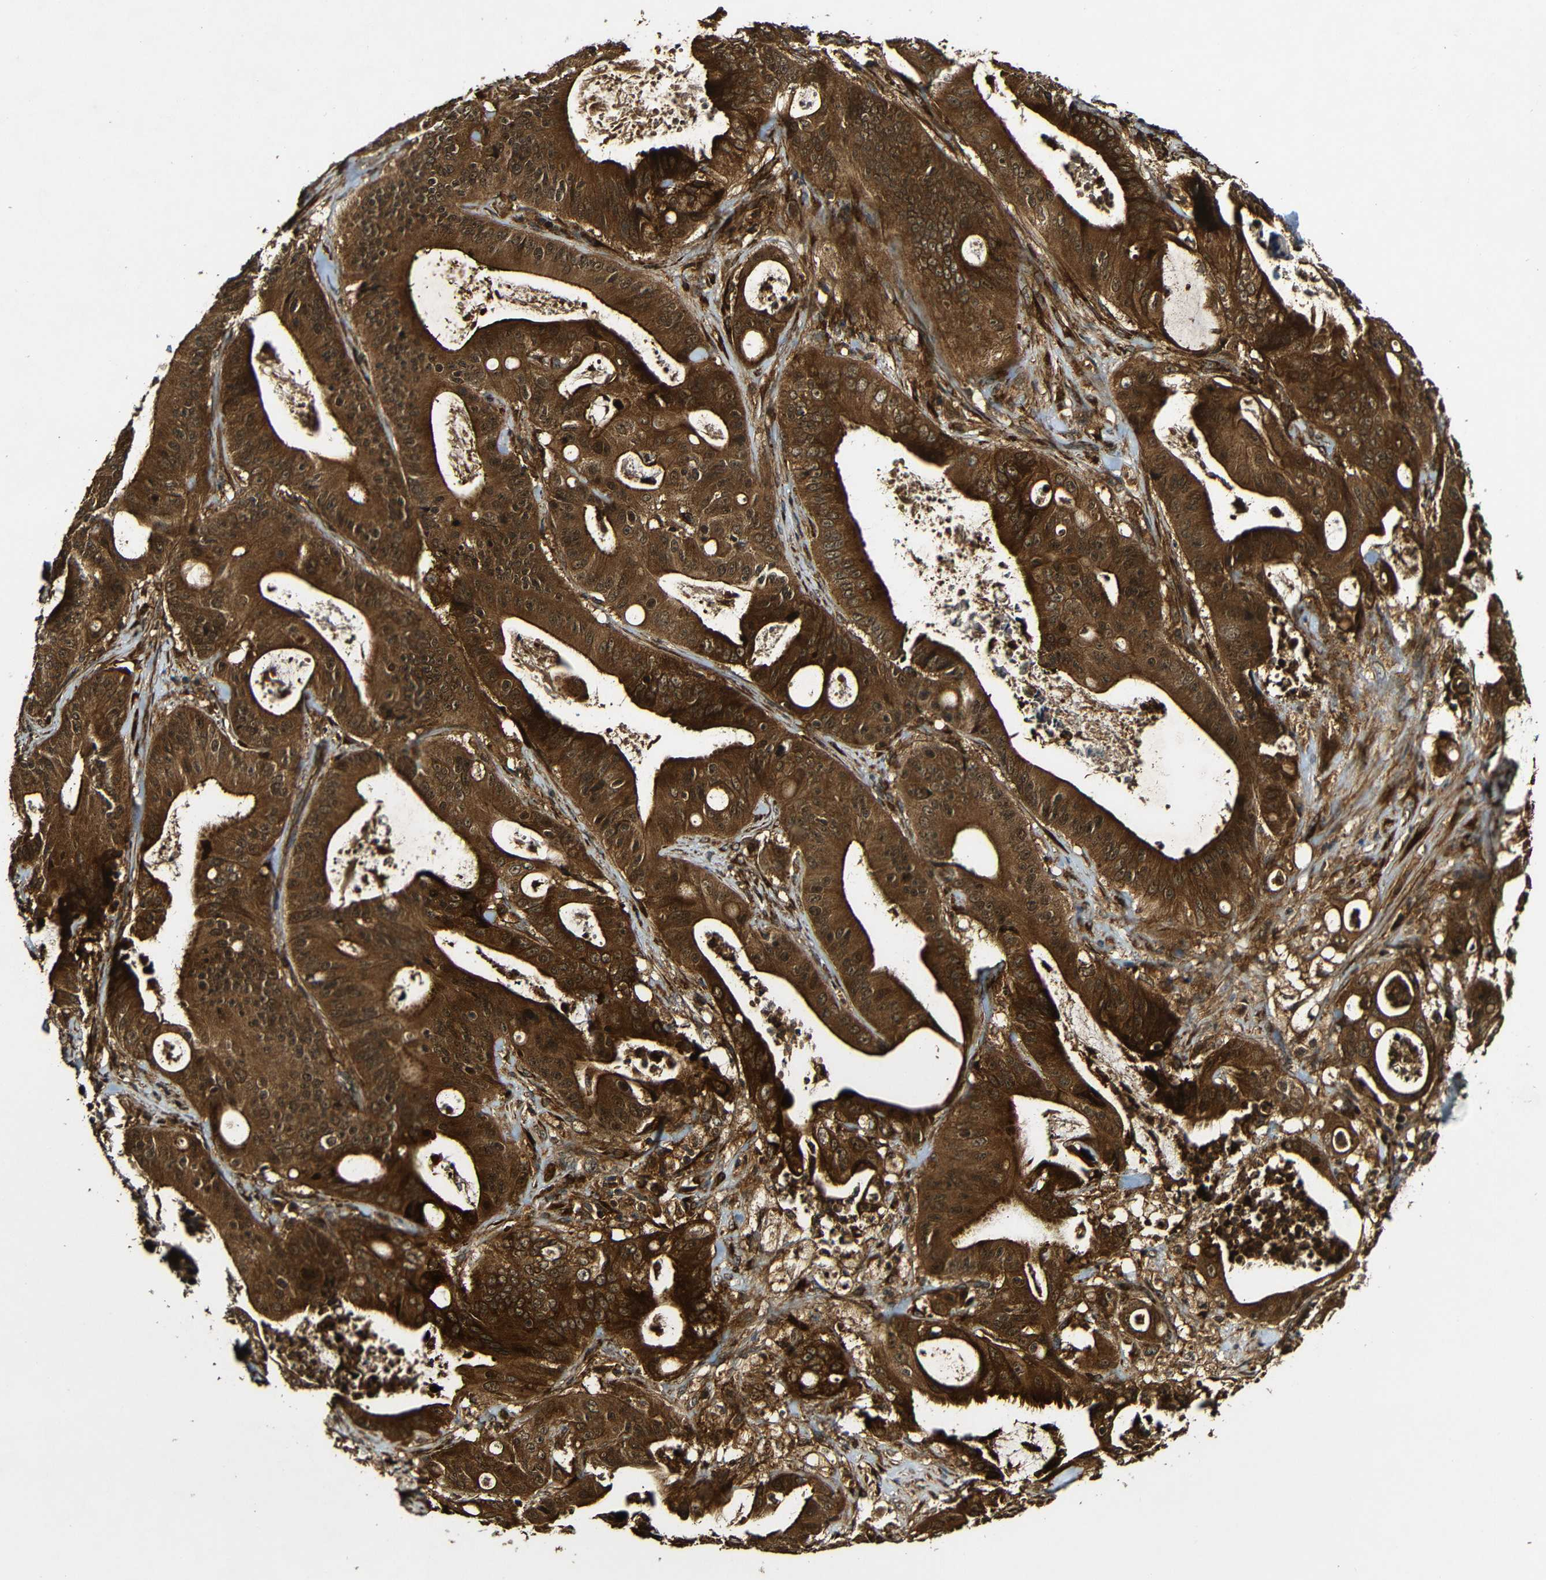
{"staining": {"intensity": "strong", "quantity": ">75%", "location": "cytoplasmic/membranous"}, "tissue": "pancreatic cancer", "cell_type": "Tumor cells", "image_type": "cancer", "snomed": [{"axis": "morphology", "description": "Normal tissue, NOS"}, {"axis": "topography", "description": "Lymph node"}], "caption": "Immunohistochemistry (IHC) staining of pancreatic cancer, which exhibits high levels of strong cytoplasmic/membranous expression in about >75% of tumor cells indicating strong cytoplasmic/membranous protein expression. The staining was performed using DAB (brown) for protein detection and nuclei were counterstained in hematoxylin (blue).", "gene": "CASP8", "patient": {"sex": "male", "age": 62}}